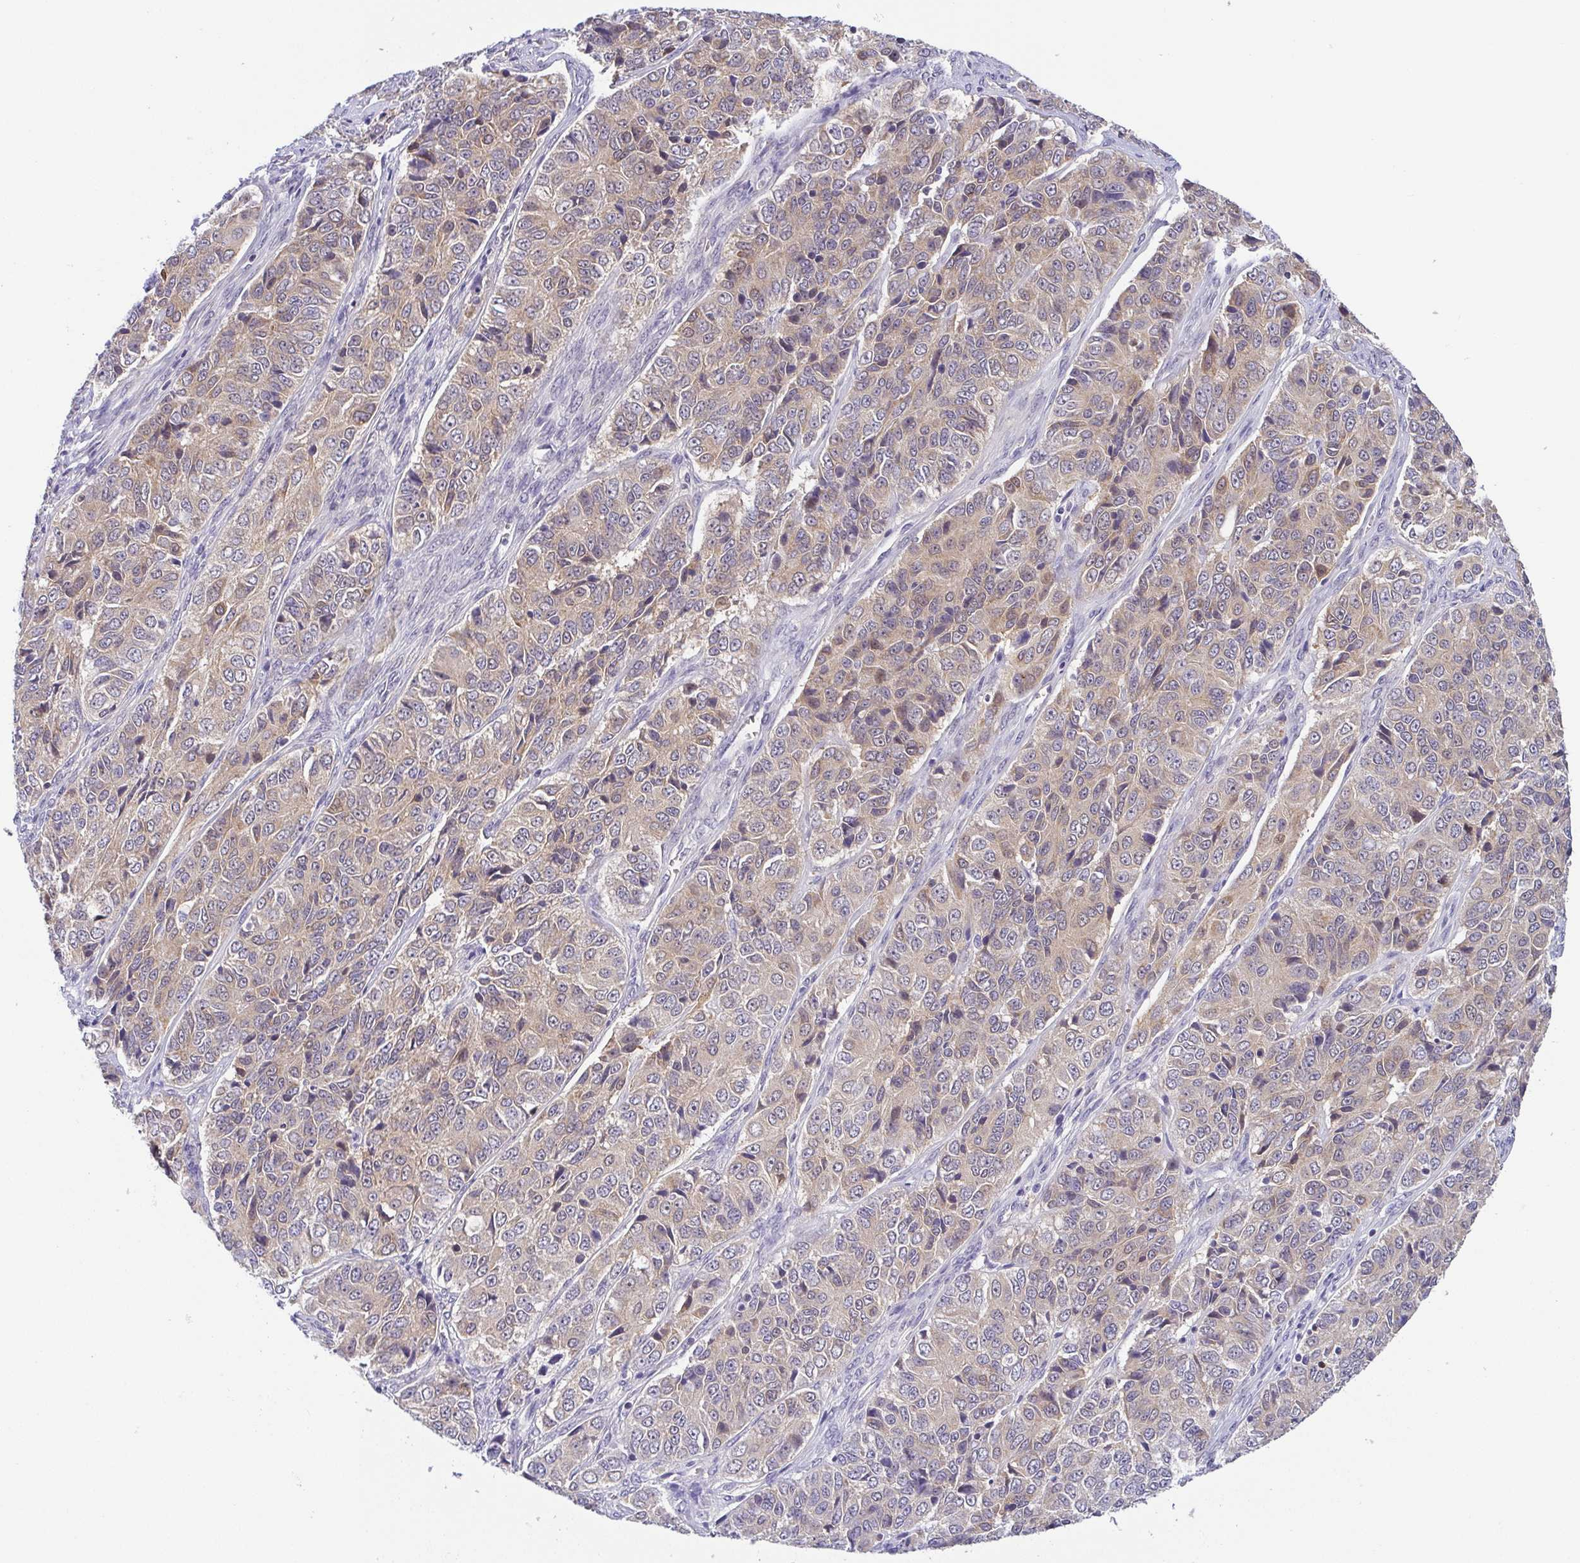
{"staining": {"intensity": "weak", "quantity": ">75%", "location": "cytoplasmic/membranous"}, "tissue": "ovarian cancer", "cell_type": "Tumor cells", "image_type": "cancer", "snomed": [{"axis": "morphology", "description": "Carcinoma, endometroid"}, {"axis": "topography", "description": "Ovary"}], "caption": "A brown stain labels weak cytoplasmic/membranous staining of a protein in ovarian endometroid carcinoma tumor cells.", "gene": "BCL2L1", "patient": {"sex": "female", "age": 51}}